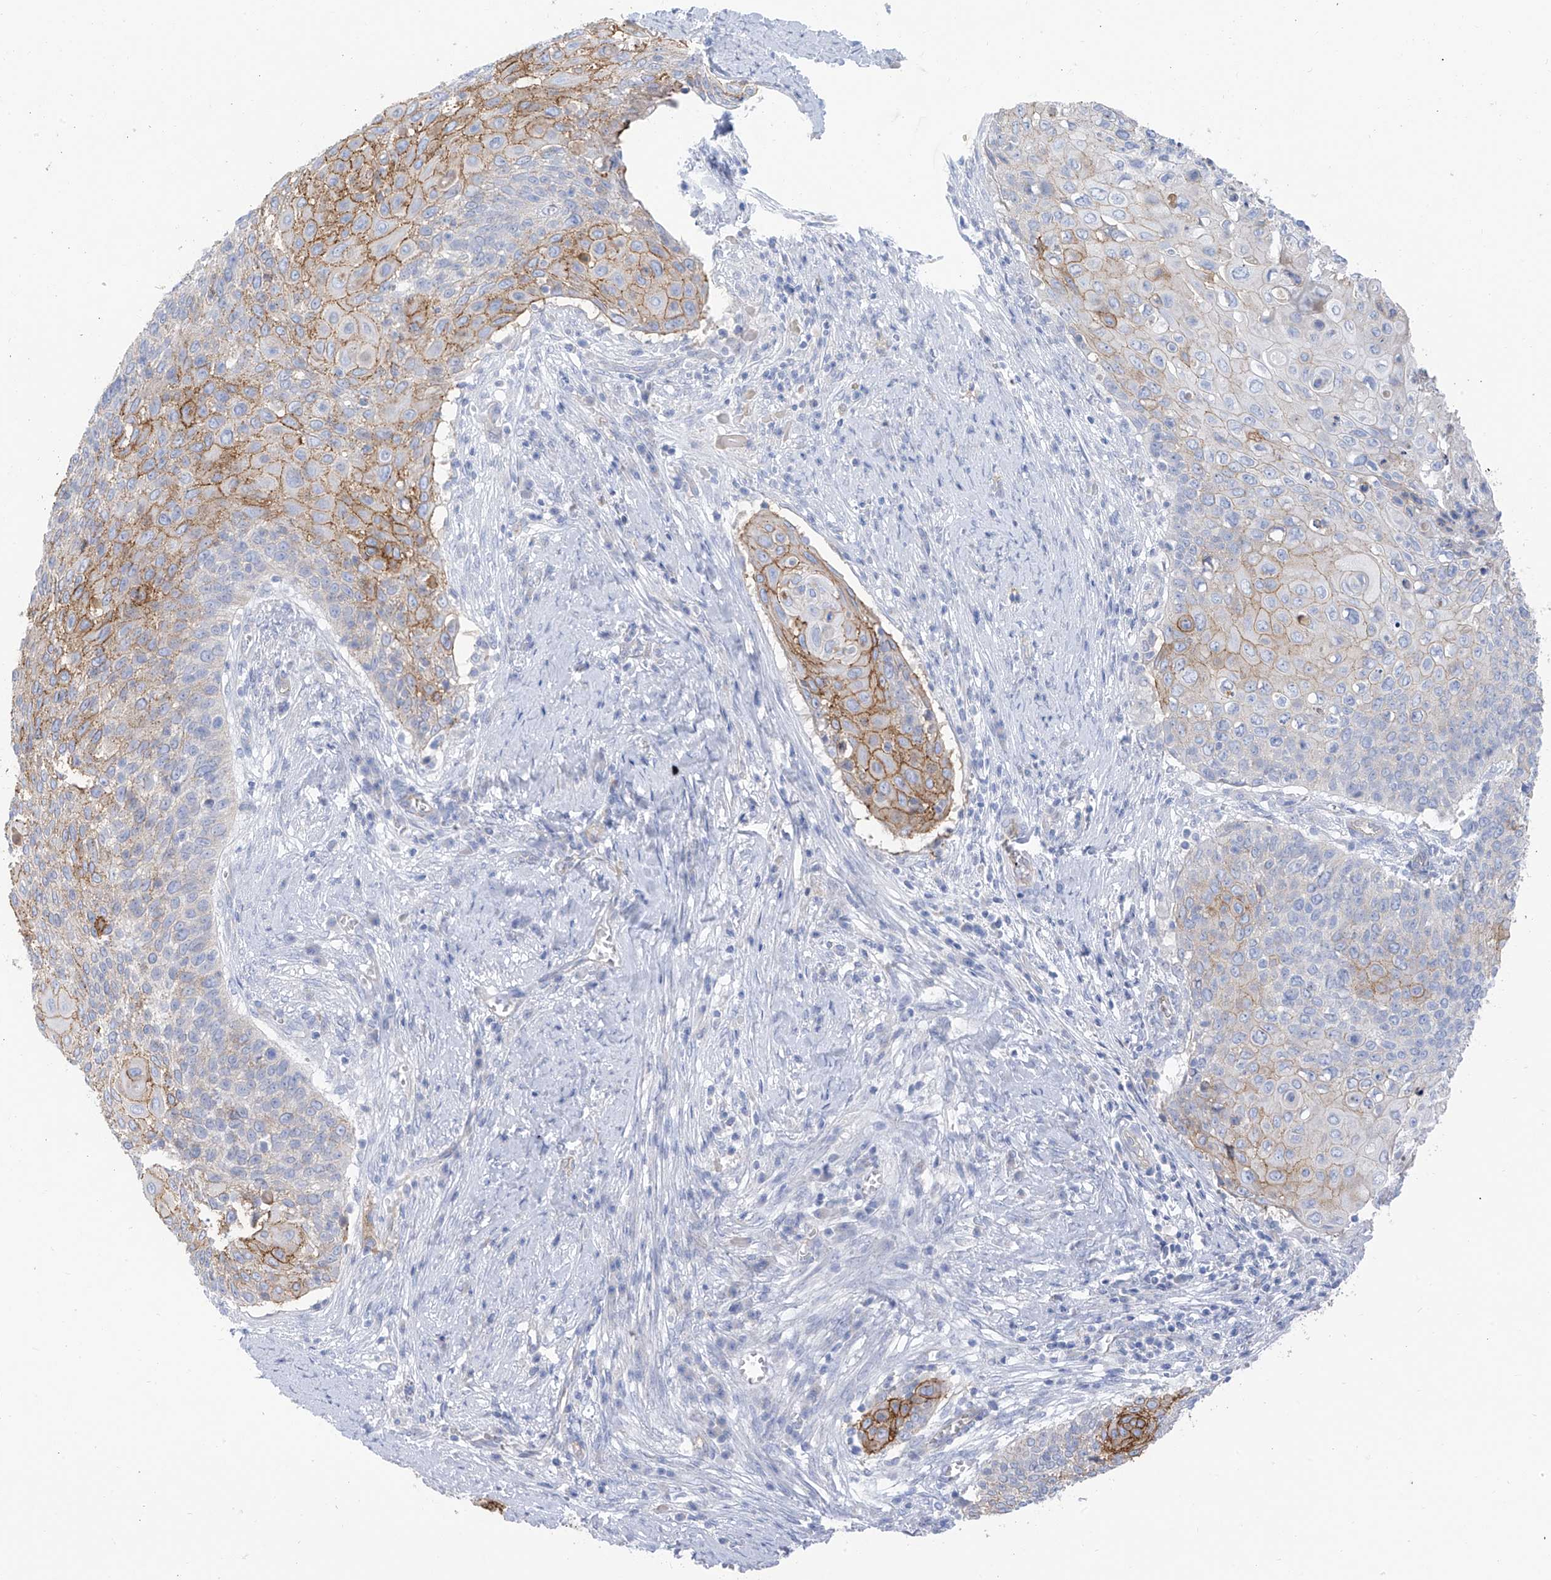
{"staining": {"intensity": "strong", "quantity": "<25%", "location": "cytoplasmic/membranous"}, "tissue": "cervical cancer", "cell_type": "Tumor cells", "image_type": "cancer", "snomed": [{"axis": "morphology", "description": "Squamous cell carcinoma, NOS"}, {"axis": "topography", "description": "Cervix"}], "caption": "Immunohistochemistry (IHC) micrograph of neoplastic tissue: cervical squamous cell carcinoma stained using IHC displays medium levels of strong protein expression localized specifically in the cytoplasmic/membranous of tumor cells, appearing as a cytoplasmic/membranous brown color.", "gene": "ITGA9", "patient": {"sex": "female", "age": 39}}